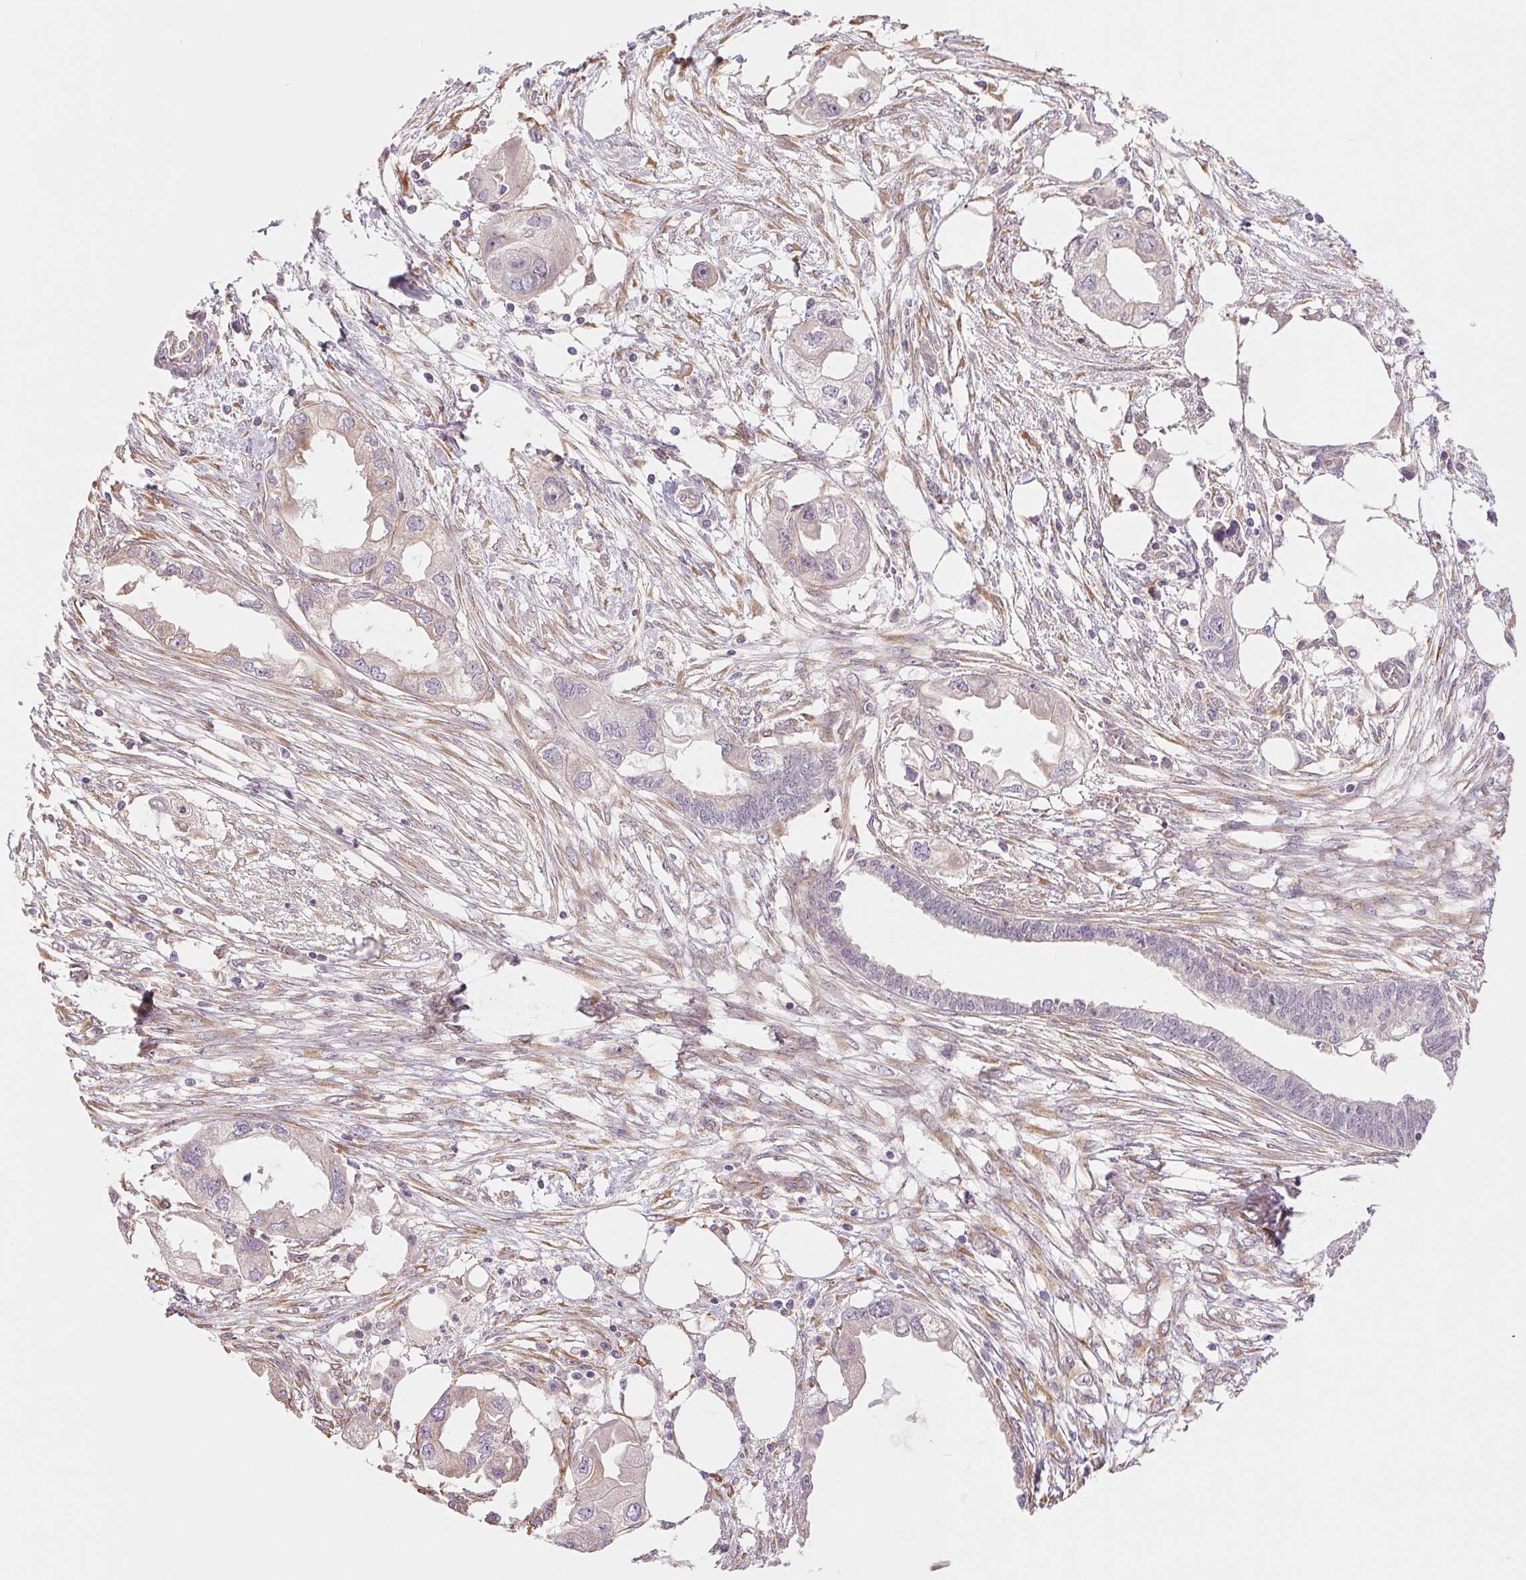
{"staining": {"intensity": "negative", "quantity": "none", "location": "none"}, "tissue": "endometrial cancer", "cell_type": "Tumor cells", "image_type": "cancer", "snomed": [{"axis": "morphology", "description": "Adenocarcinoma, NOS"}, {"axis": "morphology", "description": "Adenocarcinoma, metastatic, NOS"}, {"axis": "topography", "description": "Adipose tissue"}, {"axis": "topography", "description": "Endometrium"}], "caption": "A high-resolution histopathology image shows immunohistochemistry staining of metastatic adenocarcinoma (endometrial), which exhibits no significant staining in tumor cells.", "gene": "METTL17", "patient": {"sex": "female", "age": 67}}